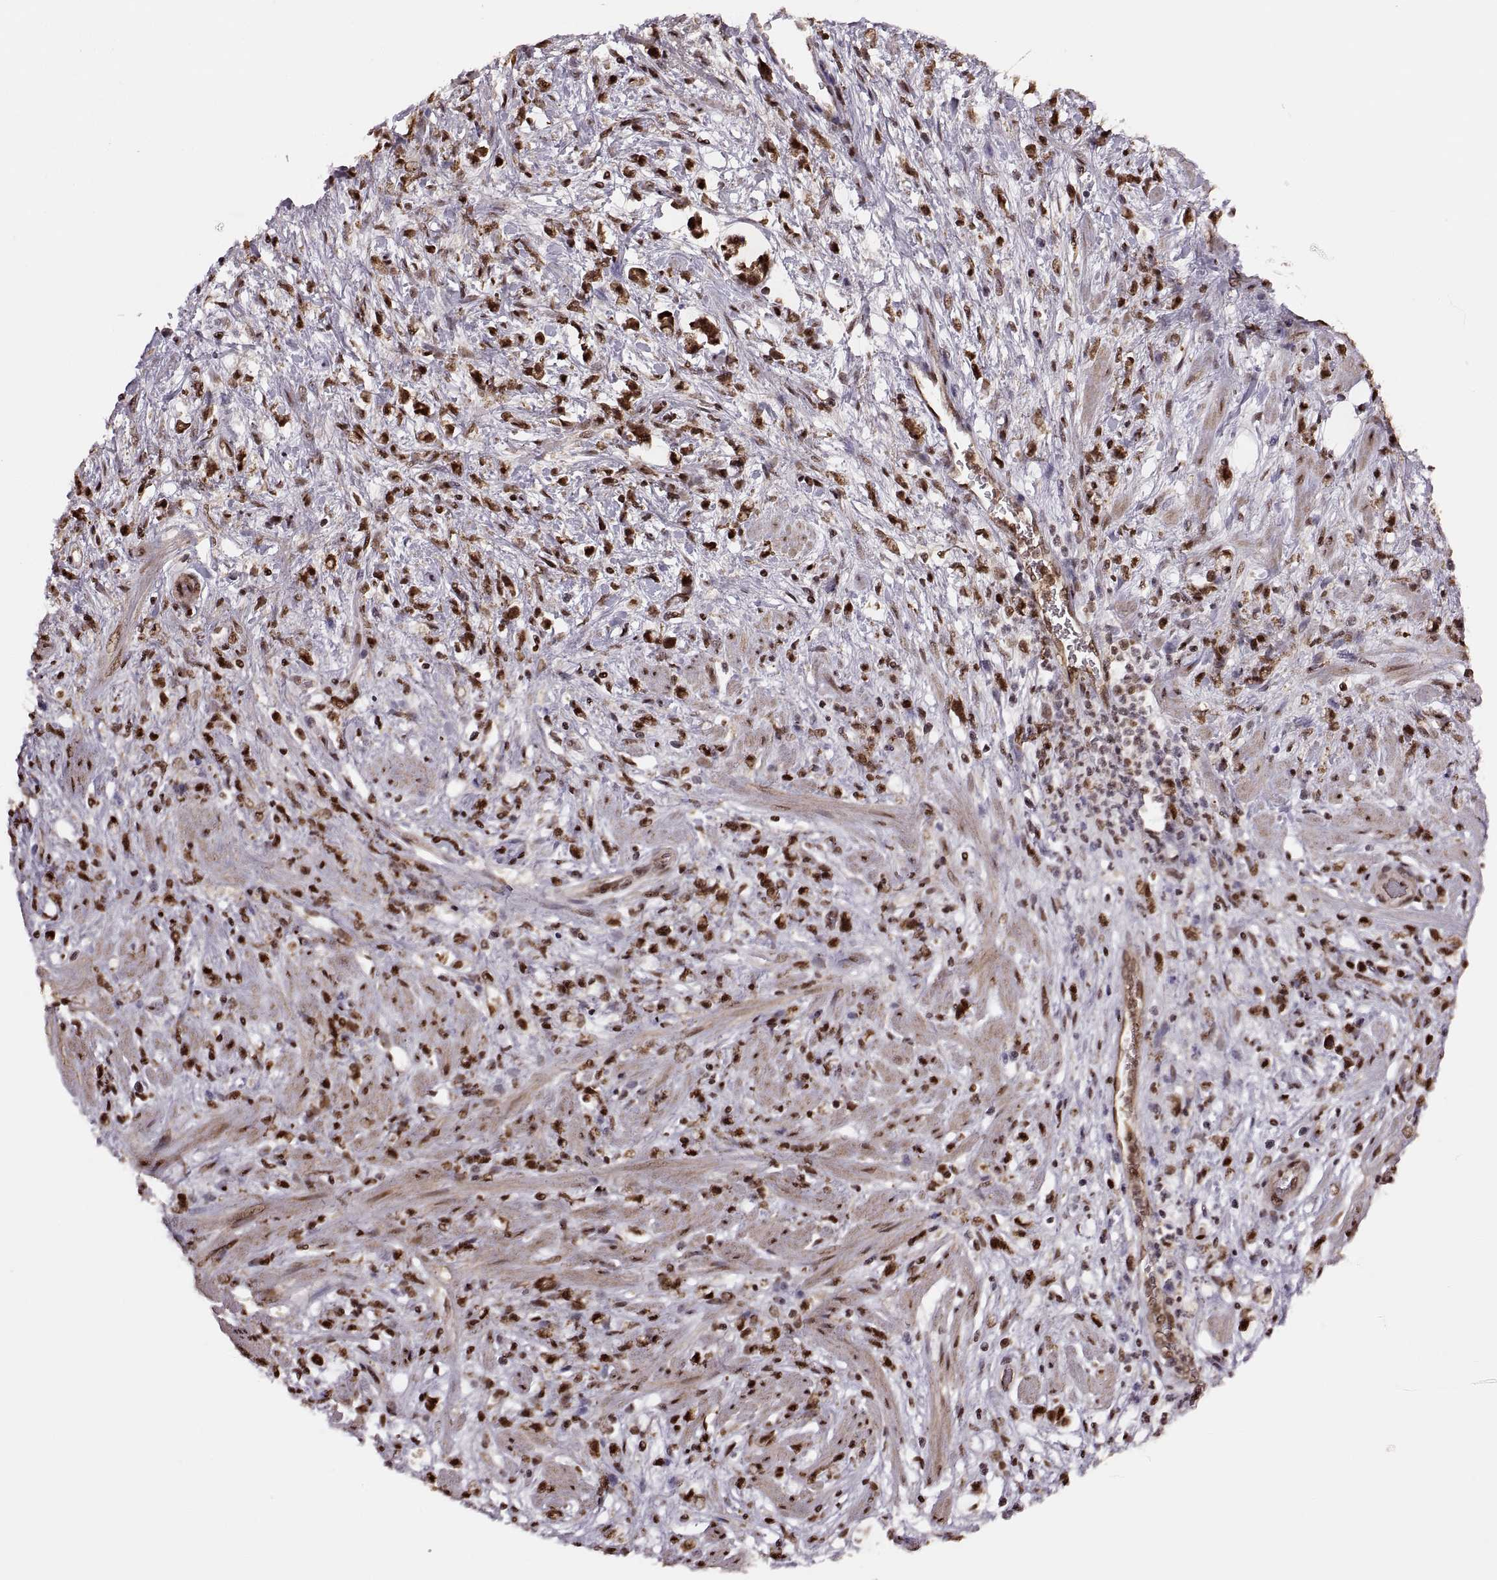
{"staining": {"intensity": "strong", "quantity": ">75%", "location": "nuclear"}, "tissue": "stomach cancer", "cell_type": "Tumor cells", "image_type": "cancer", "snomed": [{"axis": "morphology", "description": "Adenocarcinoma, NOS"}, {"axis": "topography", "description": "Stomach"}], "caption": "Brown immunohistochemical staining in stomach adenocarcinoma reveals strong nuclear expression in about >75% of tumor cells. The protein is stained brown, and the nuclei are stained in blue (DAB (3,3'-diaminobenzidine) IHC with brightfield microscopy, high magnification).", "gene": "RFT1", "patient": {"sex": "female", "age": 60}}